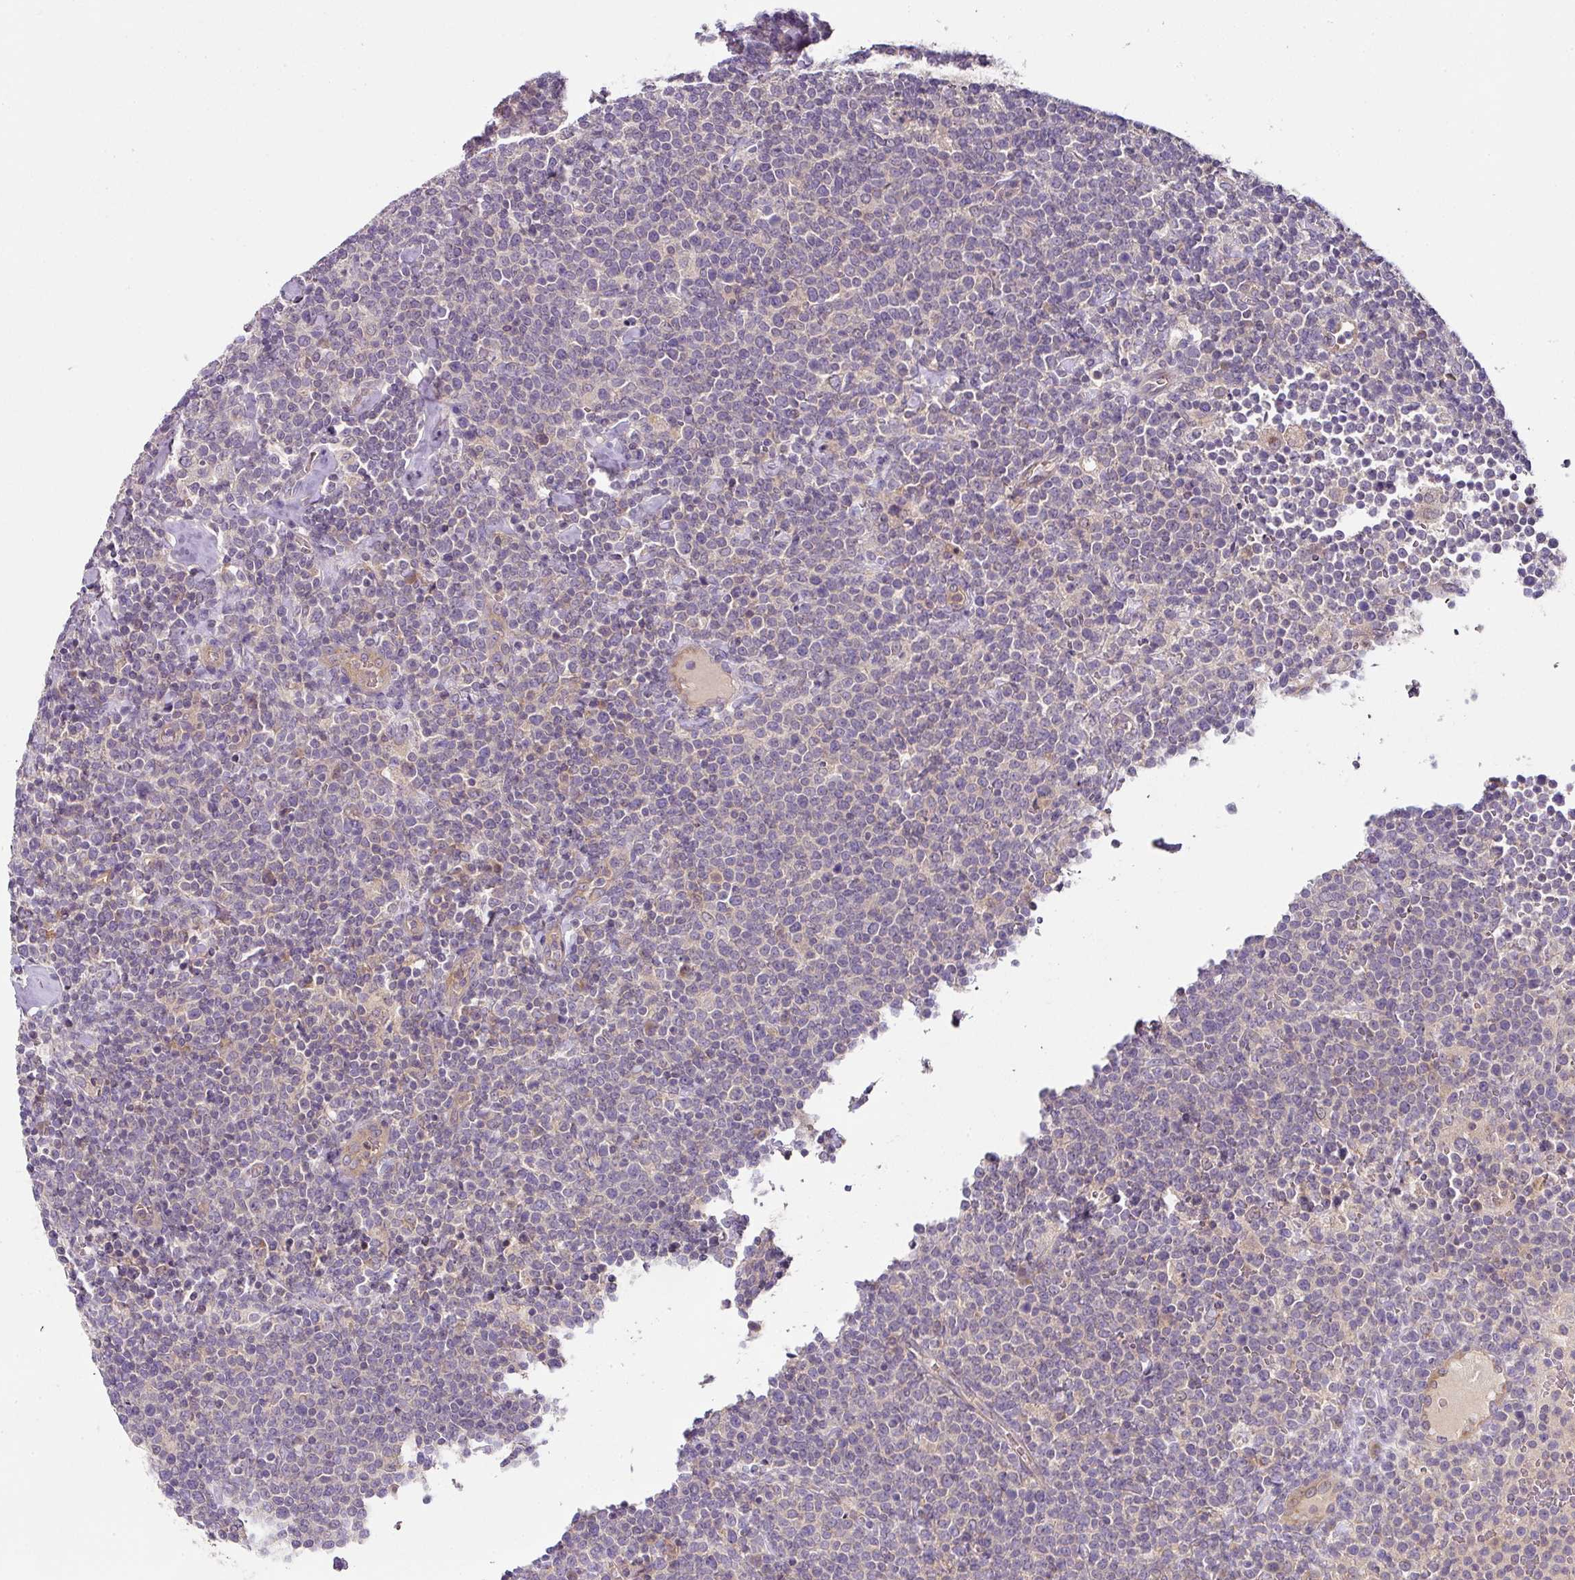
{"staining": {"intensity": "negative", "quantity": "none", "location": "none"}, "tissue": "lymphoma", "cell_type": "Tumor cells", "image_type": "cancer", "snomed": [{"axis": "morphology", "description": "Malignant lymphoma, non-Hodgkin's type, High grade"}, {"axis": "topography", "description": "Lymph node"}], "caption": "IHC micrograph of neoplastic tissue: lymphoma stained with DAB (3,3'-diaminobenzidine) shows no significant protein expression in tumor cells.", "gene": "SKIC2", "patient": {"sex": "male", "age": 61}}